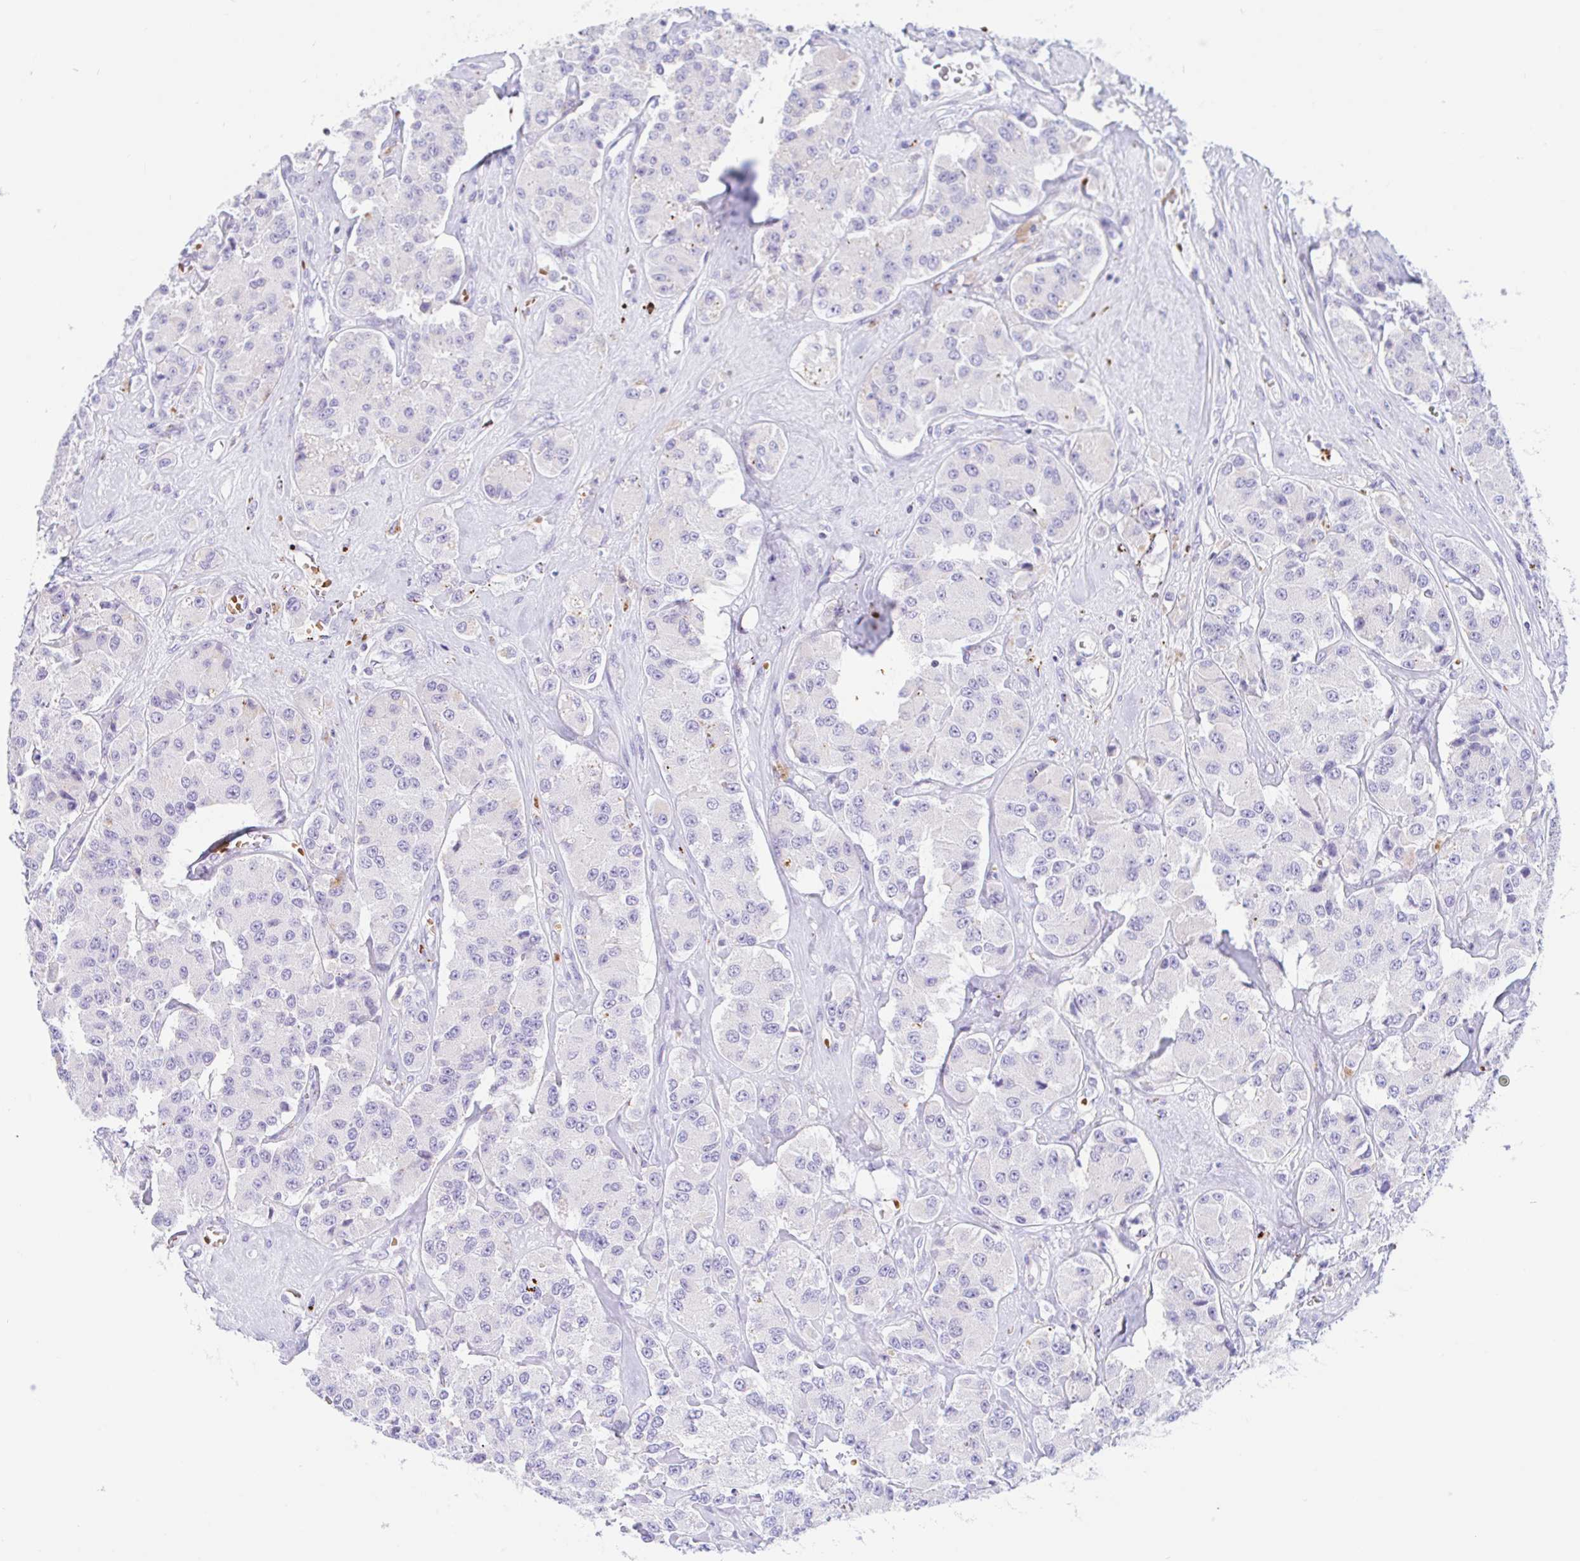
{"staining": {"intensity": "negative", "quantity": "none", "location": "none"}, "tissue": "carcinoid", "cell_type": "Tumor cells", "image_type": "cancer", "snomed": [{"axis": "morphology", "description": "Carcinoid, malignant, NOS"}, {"axis": "topography", "description": "Pancreas"}], "caption": "Carcinoid was stained to show a protein in brown. There is no significant staining in tumor cells.", "gene": "ANKRD9", "patient": {"sex": "male", "age": 41}}